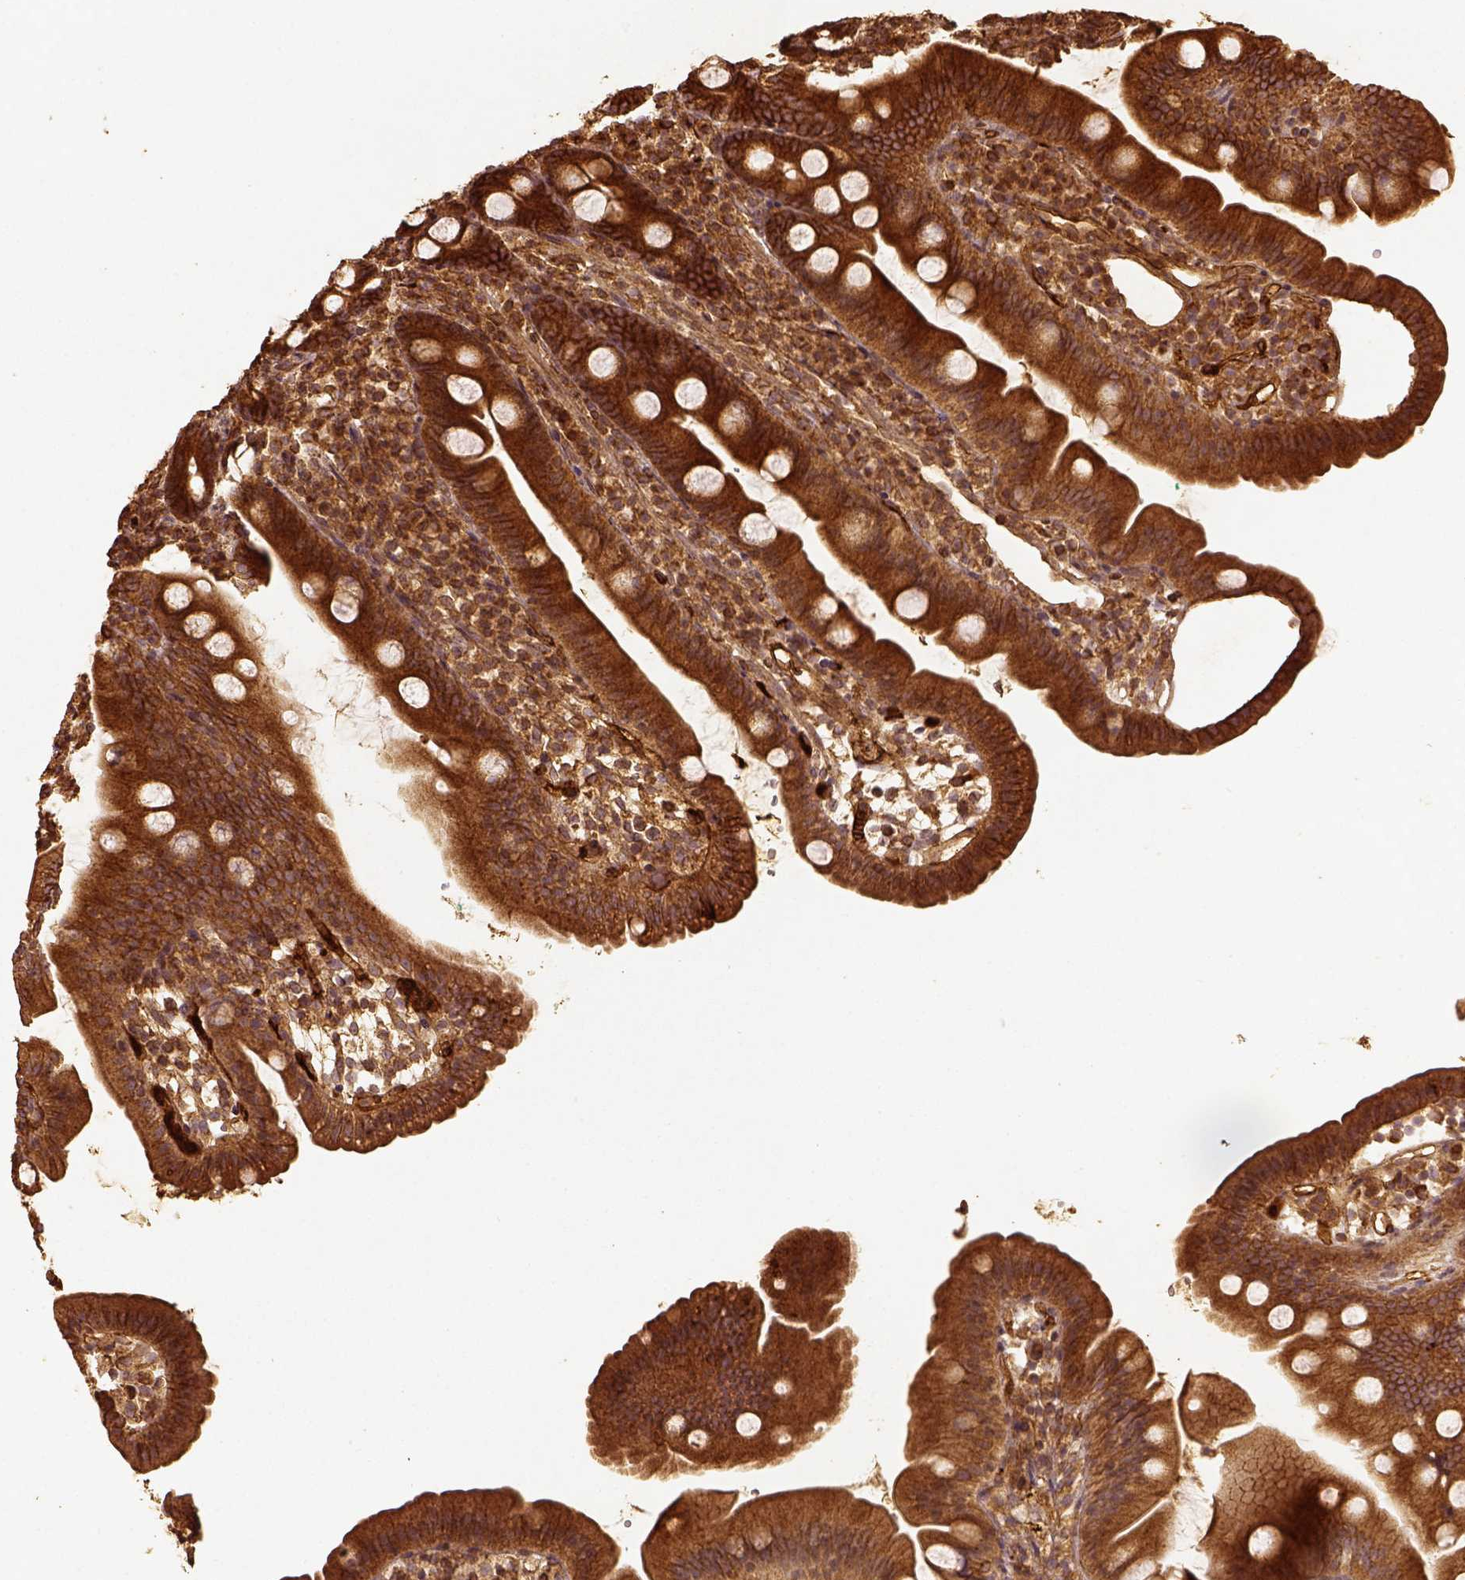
{"staining": {"intensity": "strong", "quantity": ">75%", "location": "cytoplasmic/membranous"}, "tissue": "duodenum", "cell_type": "Glandular cells", "image_type": "normal", "snomed": [{"axis": "morphology", "description": "Normal tissue, NOS"}, {"axis": "topography", "description": "Duodenum"}], "caption": "Duodenum stained for a protein reveals strong cytoplasmic/membranous positivity in glandular cells. The protein is shown in brown color, while the nuclei are stained blue.", "gene": "VEGFA", "patient": {"sex": "female", "age": 67}}